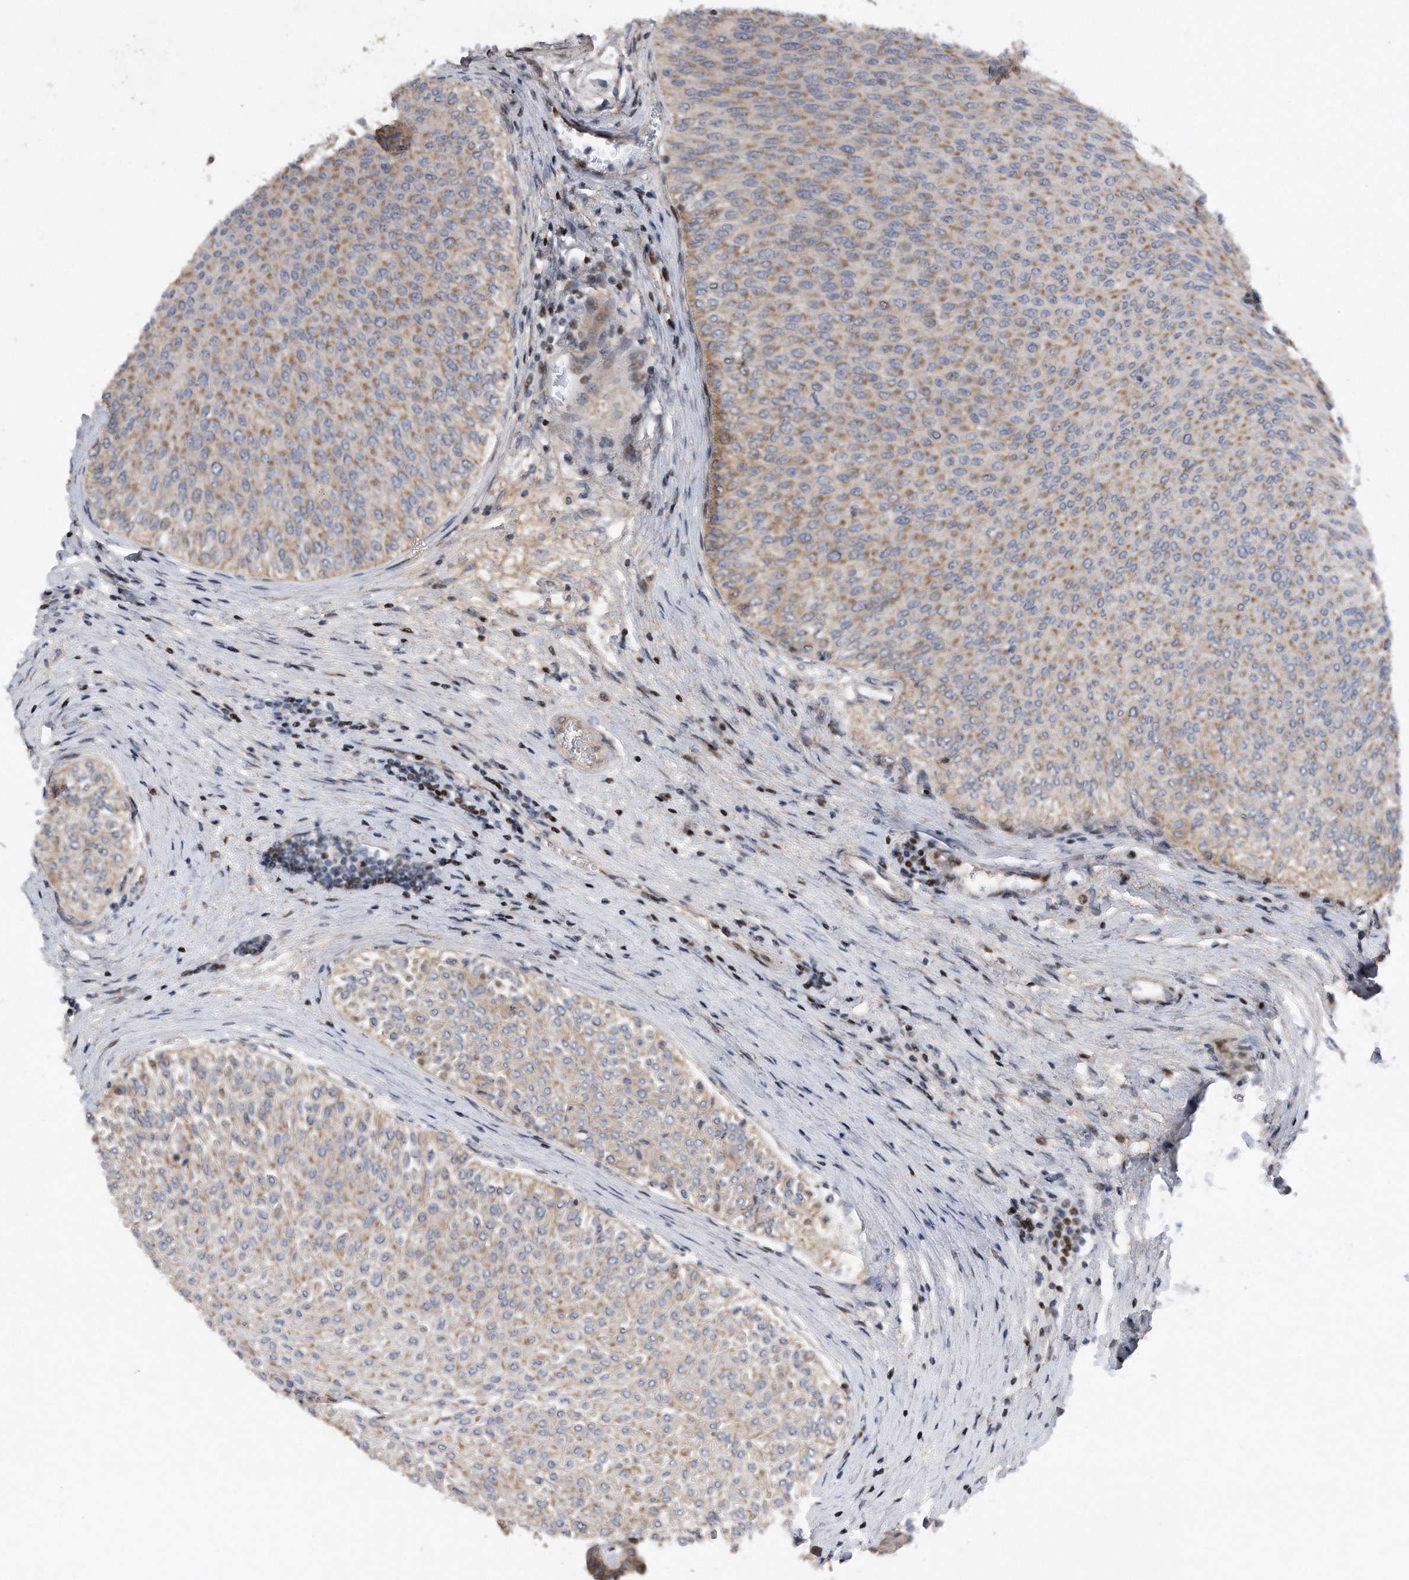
{"staining": {"intensity": "moderate", "quantity": ">75%", "location": "cytoplasmic/membranous"}, "tissue": "urothelial cancer", "cell_type": "Tumor cells", "image_type": "cancer", "snomed": [{"axis": "morphology", "description": "Urothelial carcinoma, Low grade"}, {"axis": "topography", "description": "Urinary bladder"}], "caption": "Urothelial cancer stained with a brown dye demonstrates moderate cytoplasmic/membranous positive expression in about >75% of tumor cells.", "gene": "CDH12", "patient": {"sex": "male", "age": 78}}